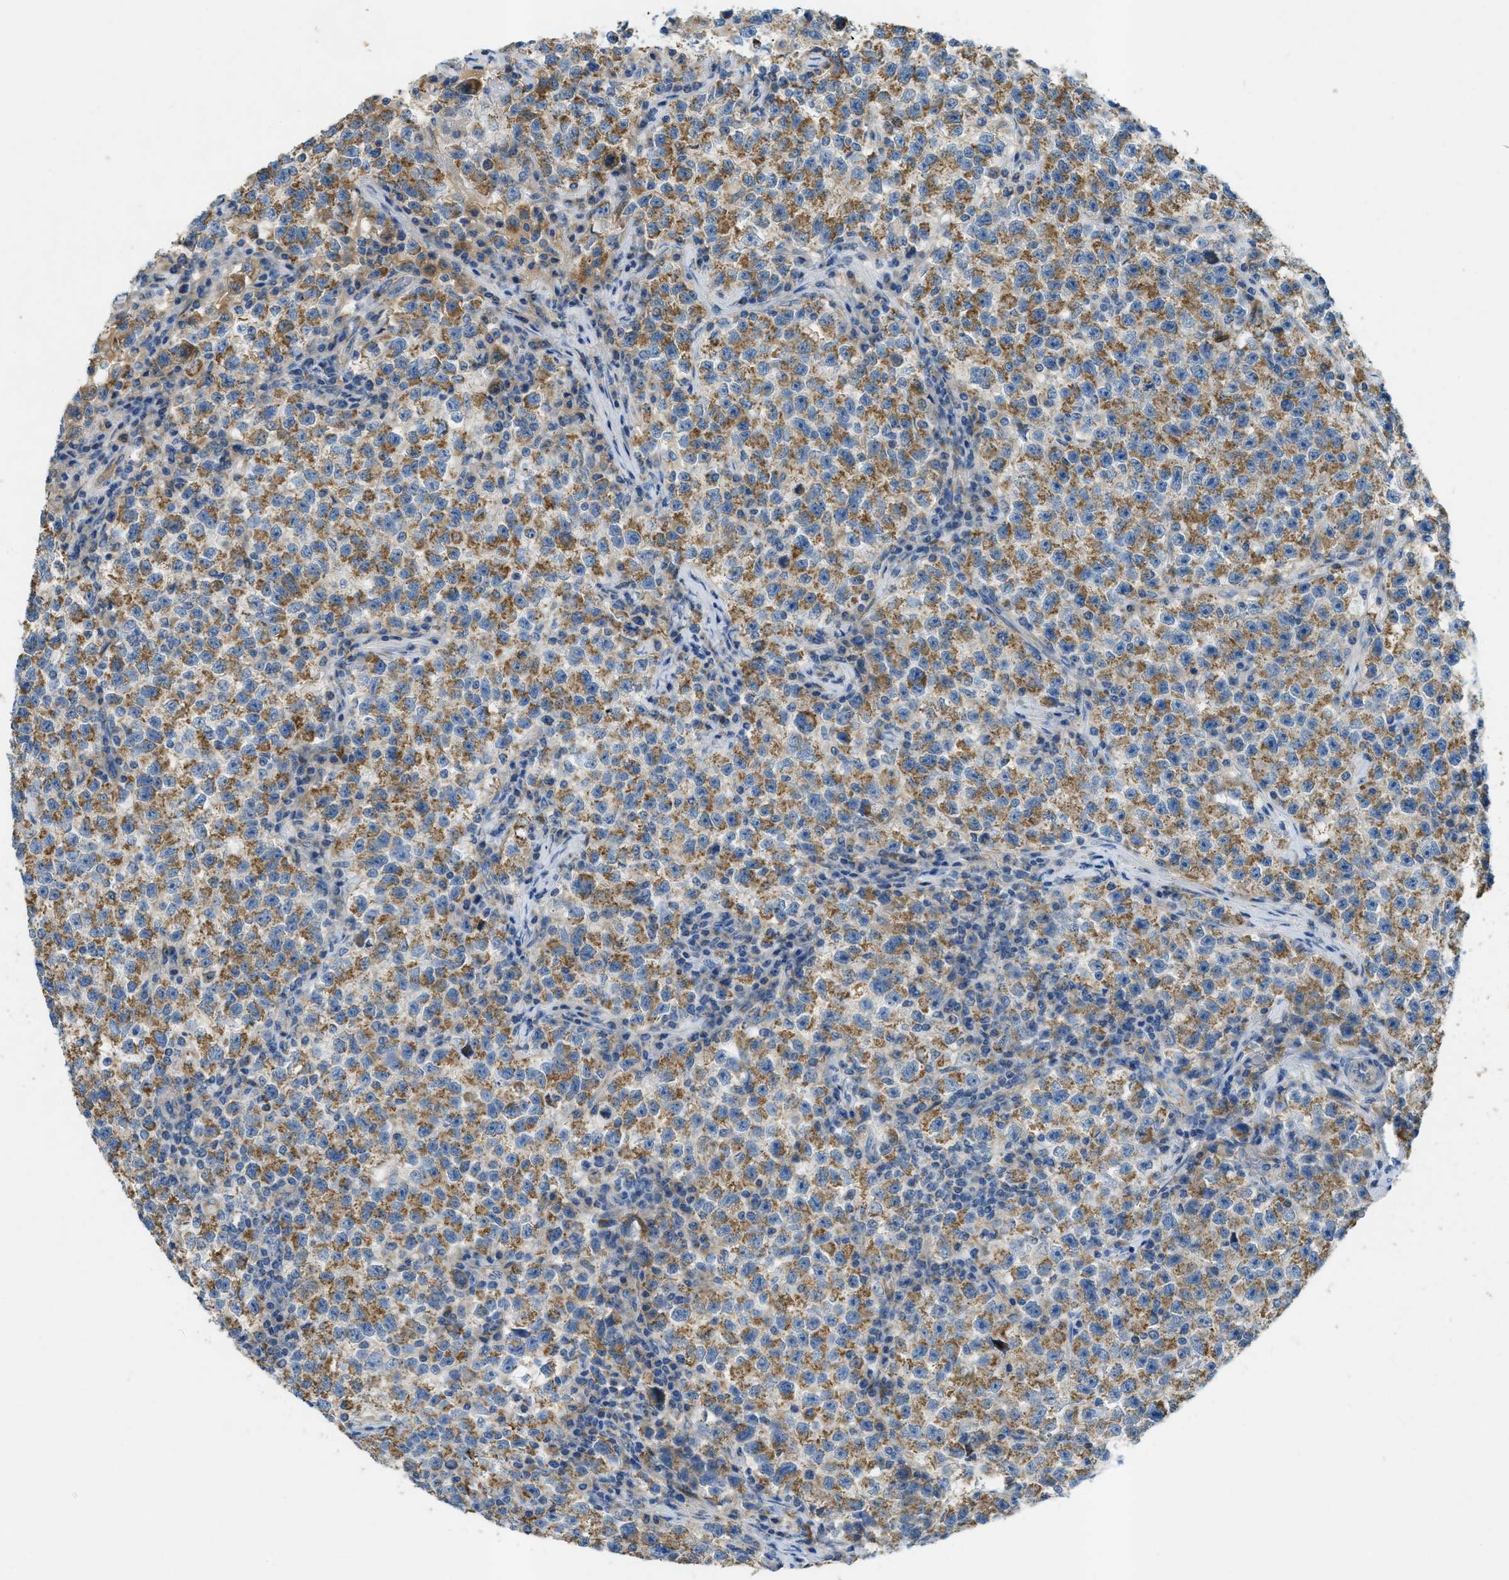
{"staining": {"intensity": "moderate", "quantity": ">75%", "location": "cytoplasmic/membranous"}, "tissue": "testis cancer", "cell_type": "Tumor cells", "image_type": "cancer", "snomed": [{"axis": "morphology", "description": "Seminoma, NOS"}, {"axis": "topography", "description": "Testis"}], "caption": "An immunohistochemistry (IHC) image of neoplastic tissue is shown. Protein staining in brown highlights moderate cytoplasmic/membranous positivity in testis cancer (seminoma) within tumor cells. (DAB (3,3'-diaminobenzidine) = brown stain, brightfield microscopy at high magnification).", "gene": "CYGB", "patient": {"sex": "male", "age": 22}}